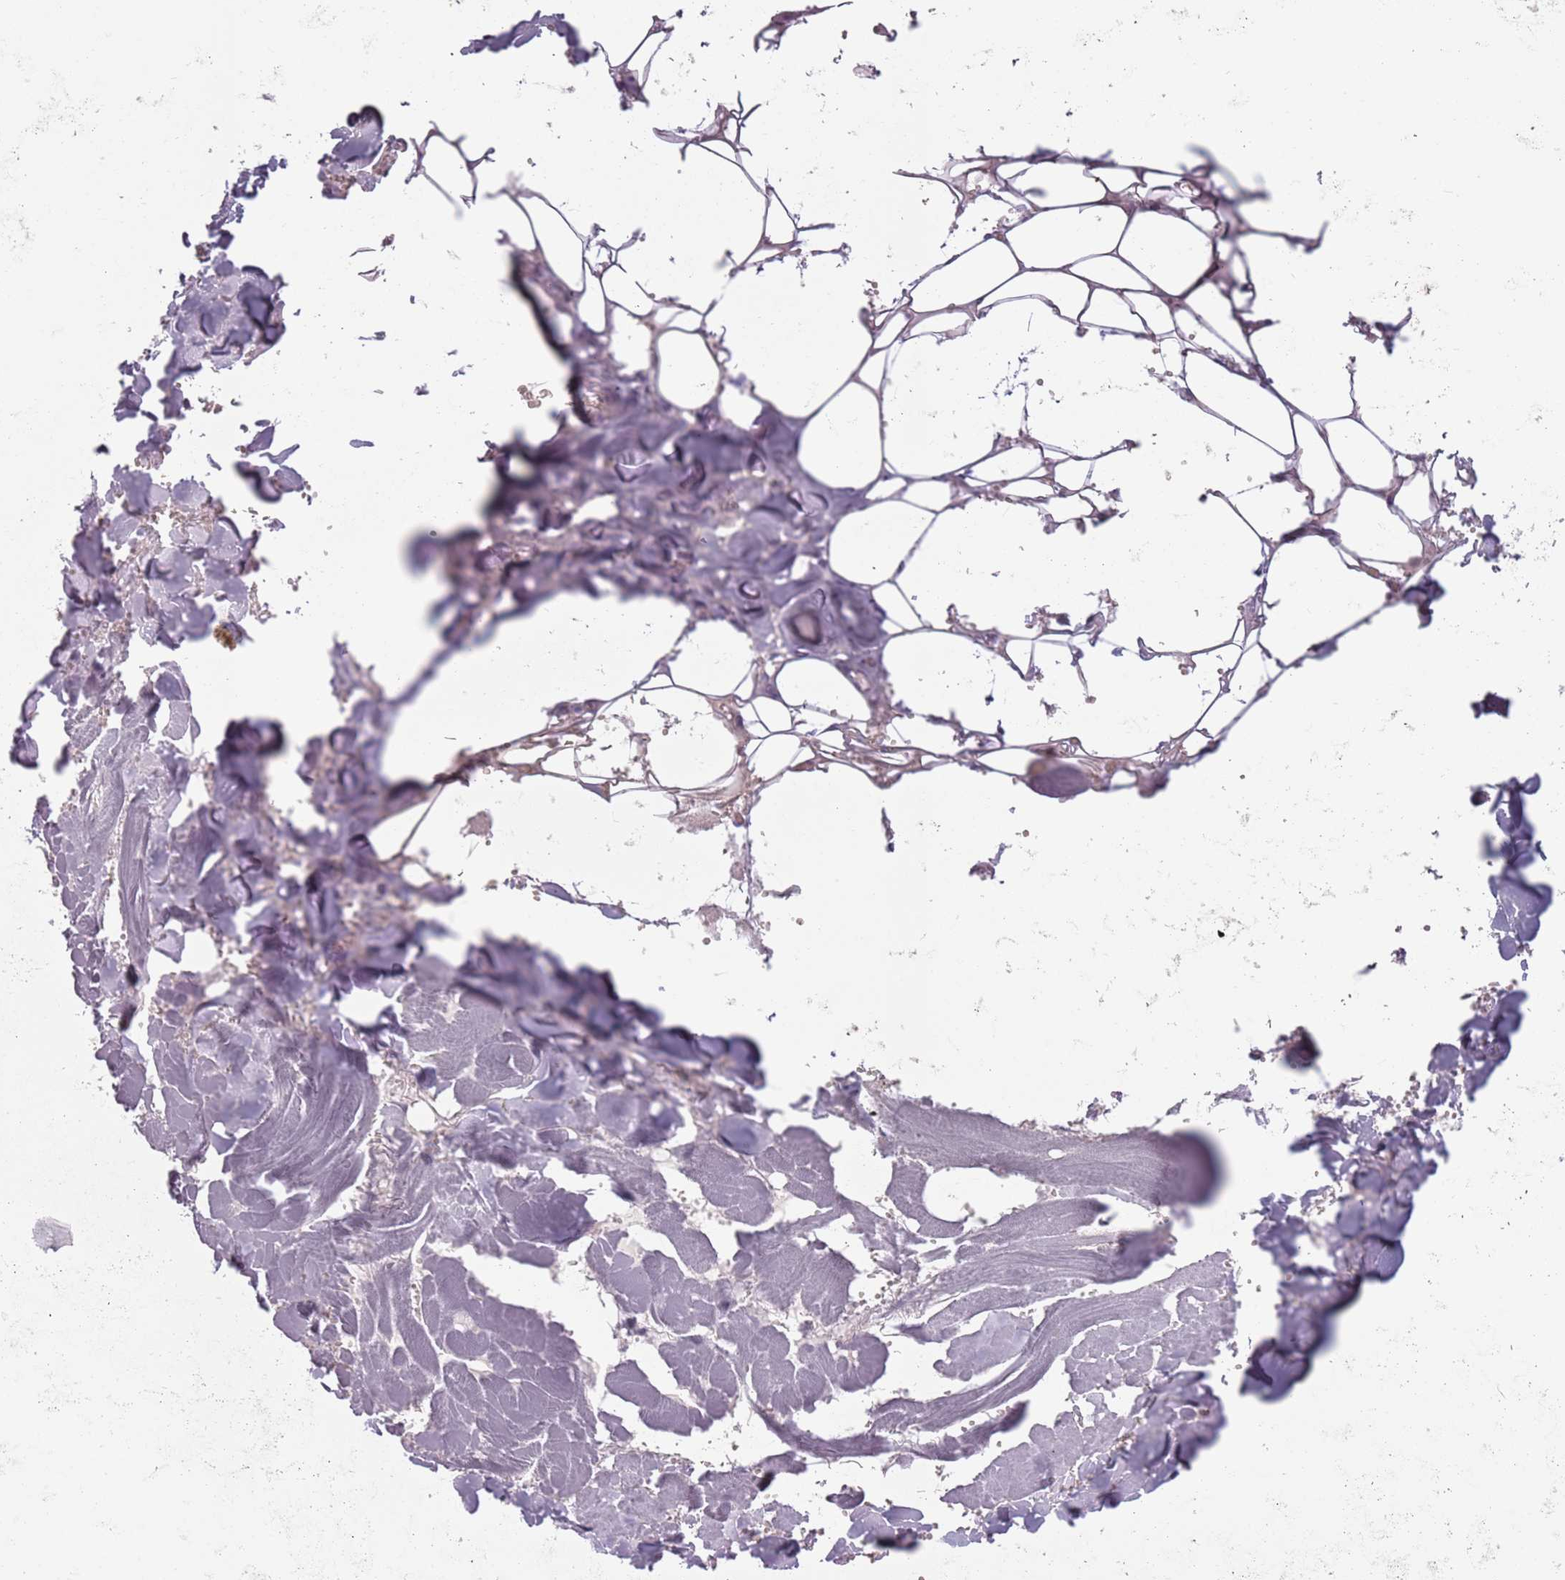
{"staining": {"intensity": "negative", "quantity": "none", "location": "none"}, "tissue": "adipose tissue", "cell_type": "Adipocytes", "image_type": "normal", "snomed": [{"axis": "morphology", "description": "Normal tissue, NOS"}, {"axis": "topography", "description": "Salivary gland"}, {"axis": "topography", "description": "Peripheral nerve tissue"}], "caption": "This is an IHC histopathology image of normal adipose tissue. There is no staining in adipocytes.", "gene": "MEGF8", "patient": {"sex": "male", "age": 38}}